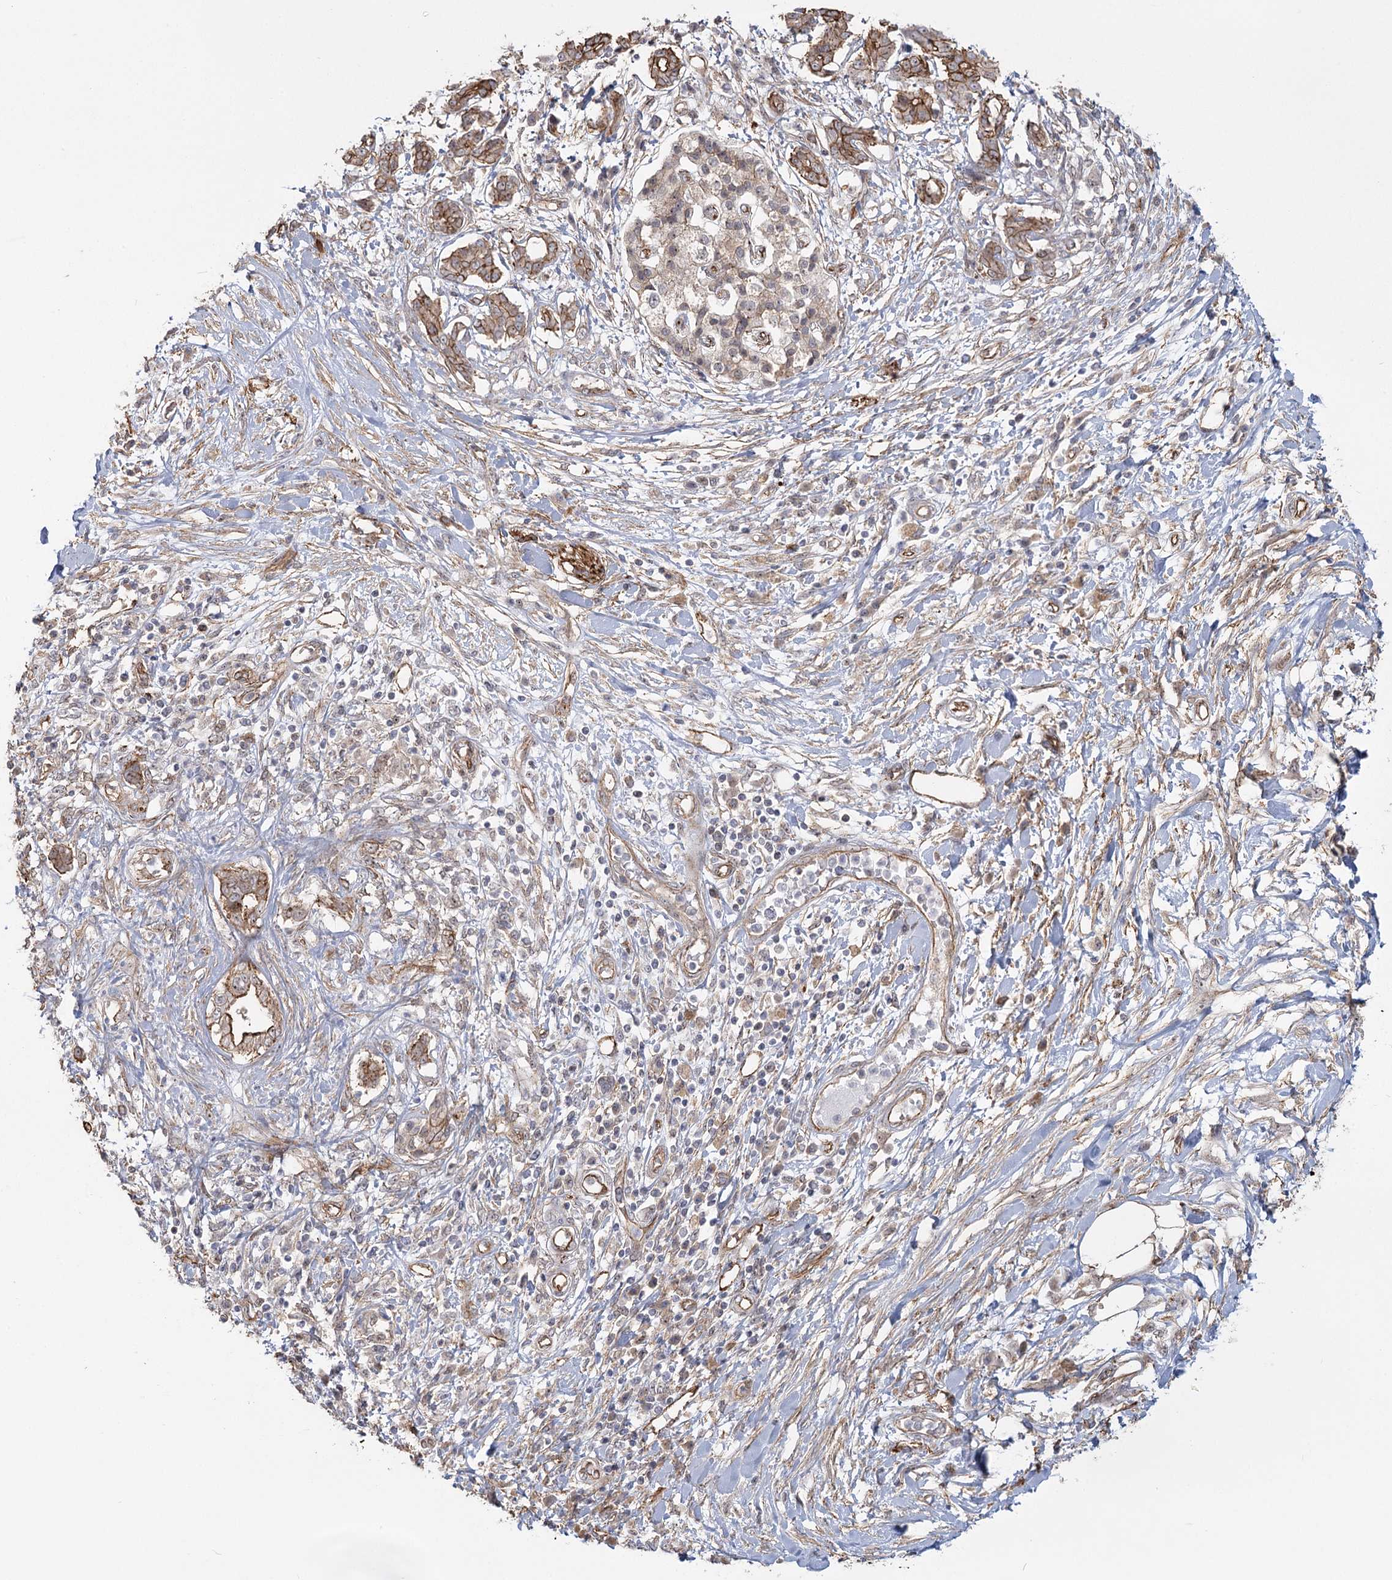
{"staining": {"intensity": "moderate", "quantity": "25%-75%", "location": "cytoplasmic/membranous"}, "tissue": "pancreatic cancer", "cell_type": "Tumor cells", "image_type": "cancer", "snomed": [{"axis": "morphology", "description": "Adenocarcinoma, NOS"}, {"axis": "topography", "description": "Pancreas"}], "caption": "IHC photomicrograph of pancreatic cancer stained for a protein (brown), which shows medium levels of moderate cytoplasmic/membranous staining in about 25%-75% of tumor cells.", "gene": "RPP14", "patient": {"sex": "female", "age": 56}}